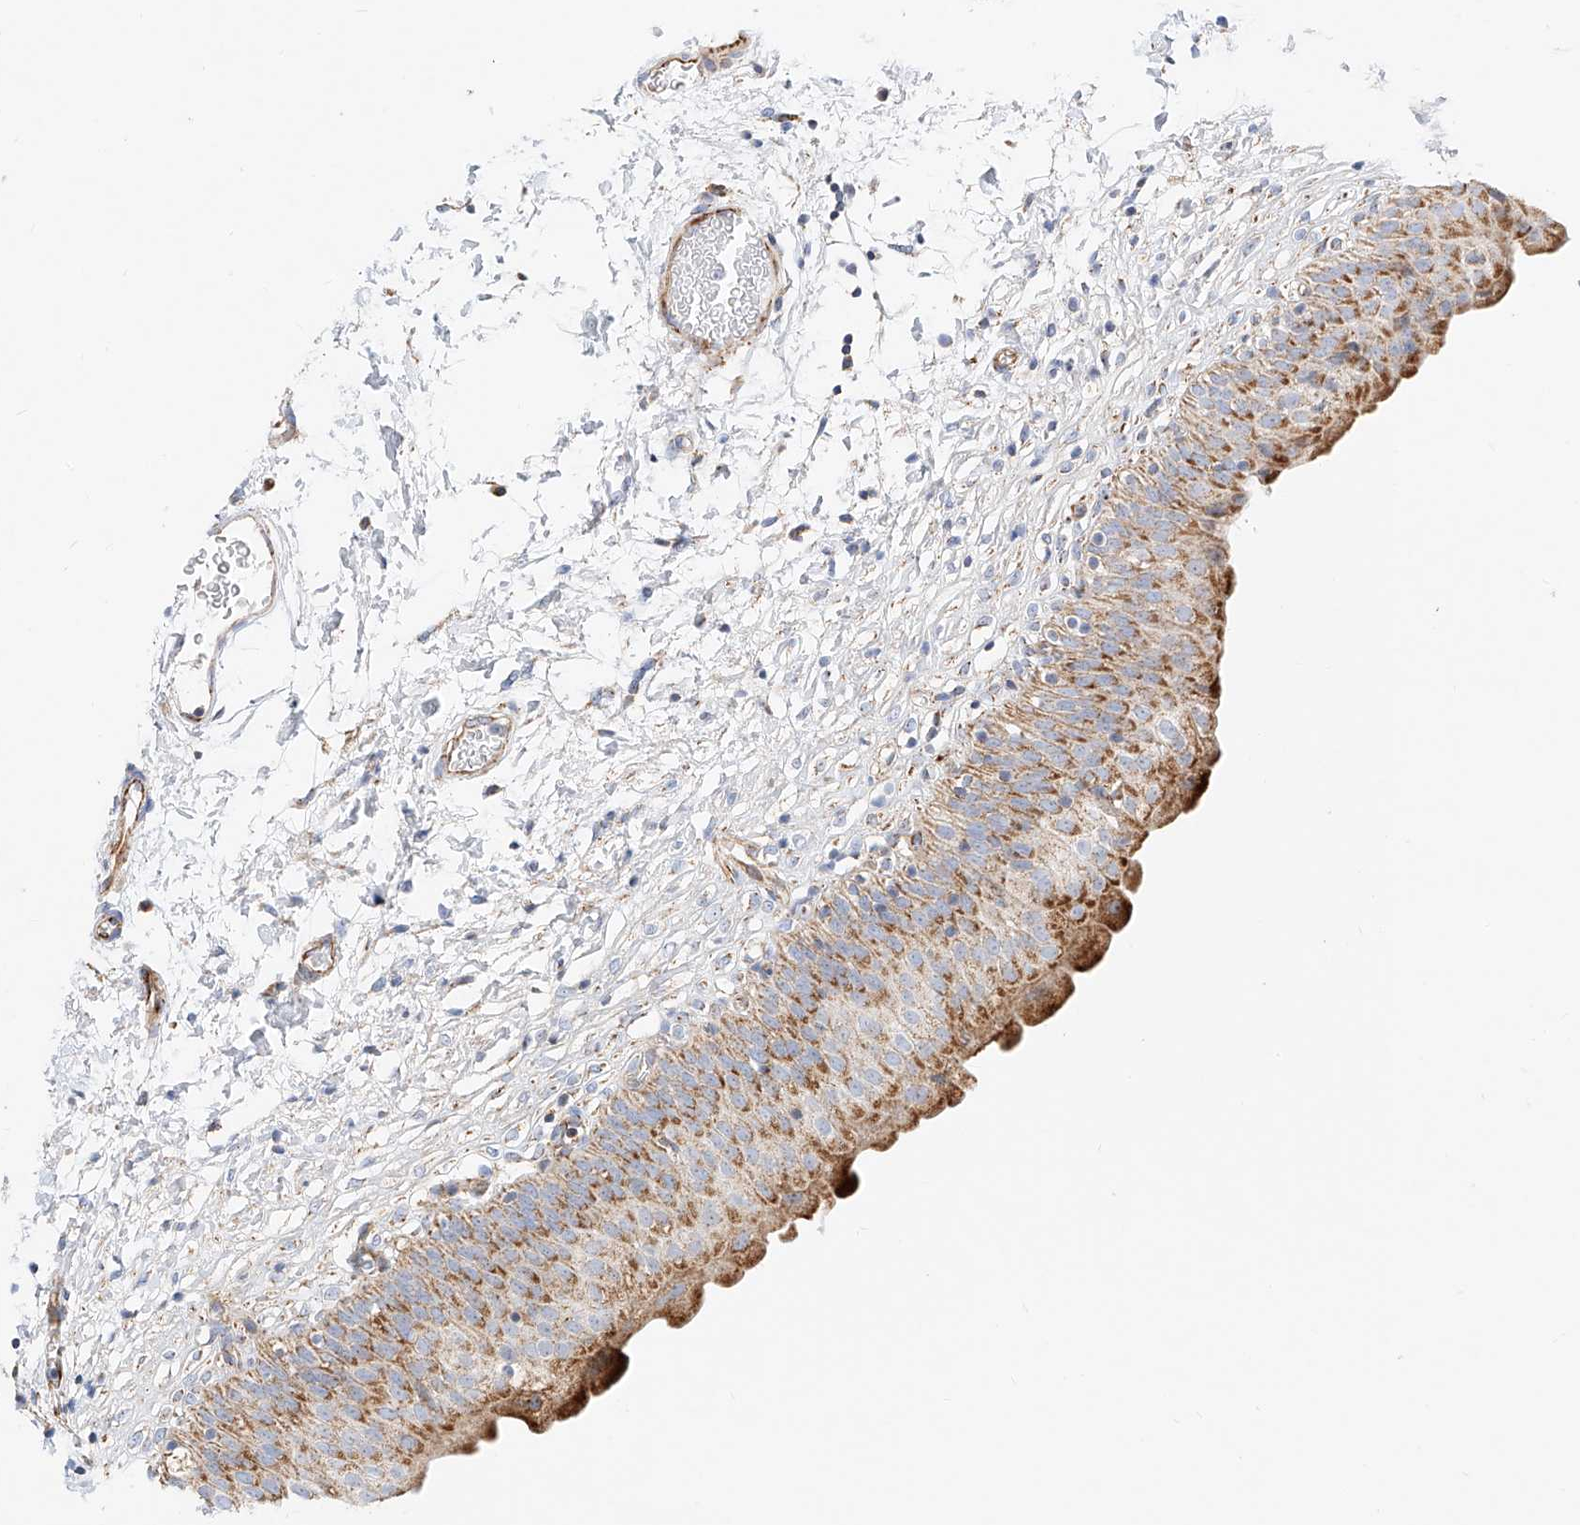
{"staining": {"intensity": "strong", "quantity": ">75%", "location": "cytoplasmic/membranous"}, "tissue": "urinary bladder", "cell_type": "Urothelial cells", "image_type": "normal", "snomed": [{"axis": "morphology", "description": "Normal tissue, NOS"}, {"axis": "topography", "description": "Urinary bladder"}], "caption": "Urothelial cells demonstrate strong cytoplasmic/membranous positivity in about >75% of cells in benign urinary bladder. The staining is performed using DAB brown chromogen to label protein expression. The nuclei are counter-stained blue using hematoxylin.", "gene": "CST9", "patient": {"sex": "male", "age": 55}}